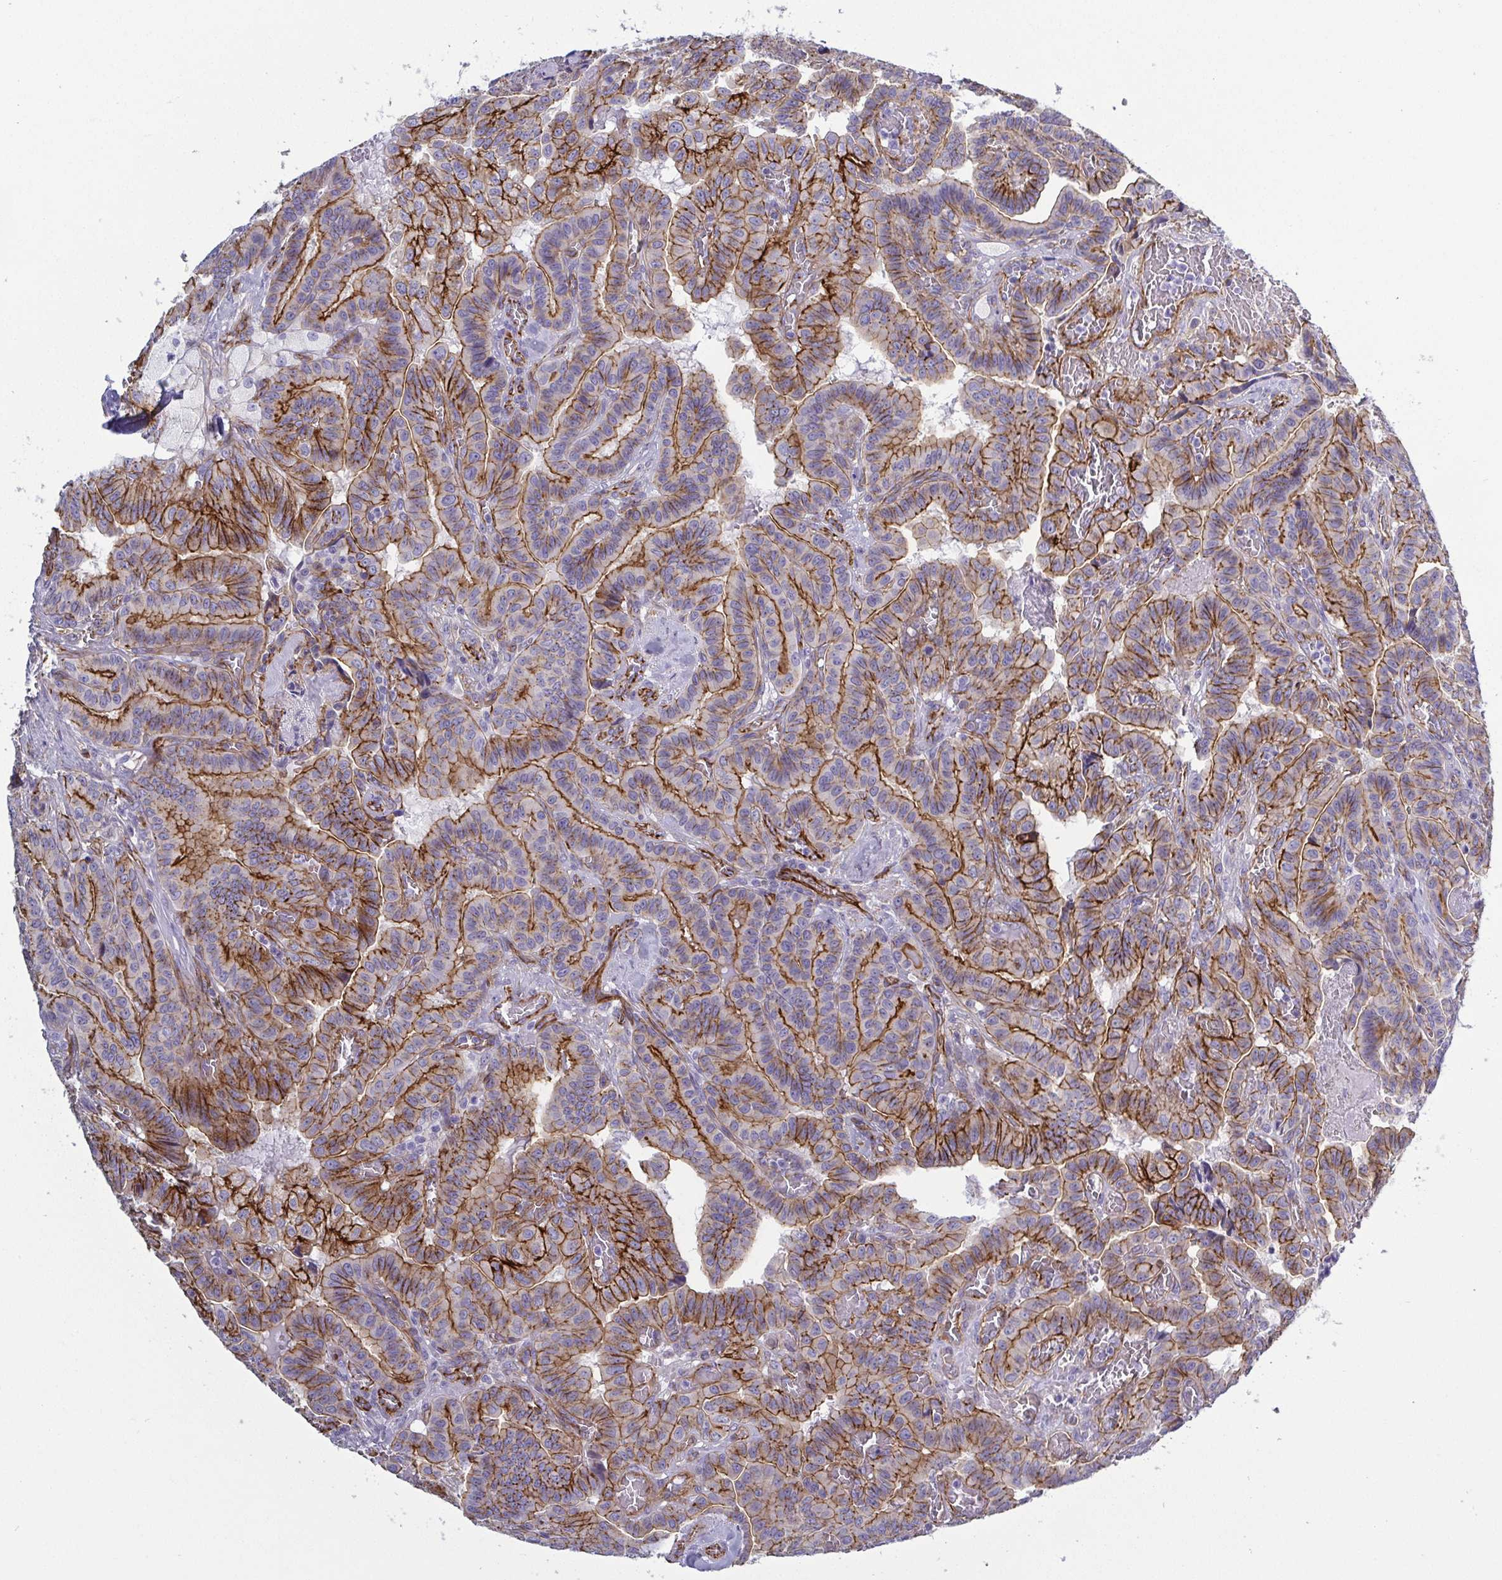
{"staining": {"intensity": "strong", "quantity": "25%-75%", "location": "cytoplasmic/membranous"}, "tissue": "thyroid cancer", "cell_type": "Tumor cells", "image_type": "cancer", "snomed": [{"axis": "morphology", "description": "Papillary adenocarcinoma, NOS"}, {"axis": "morphology", "description": "Papillary adenoma metastatic"}, {"axis": "topography", "description": "Thyroid gland"}], "caption": "Strong cytoplasmic/membranous expression is seen in about 25%-75% of tumor cells in papillary adenocarcinoma (thyroid).", "gene": "LIMA1", "patient": {"sex": "male", "age": 87}}